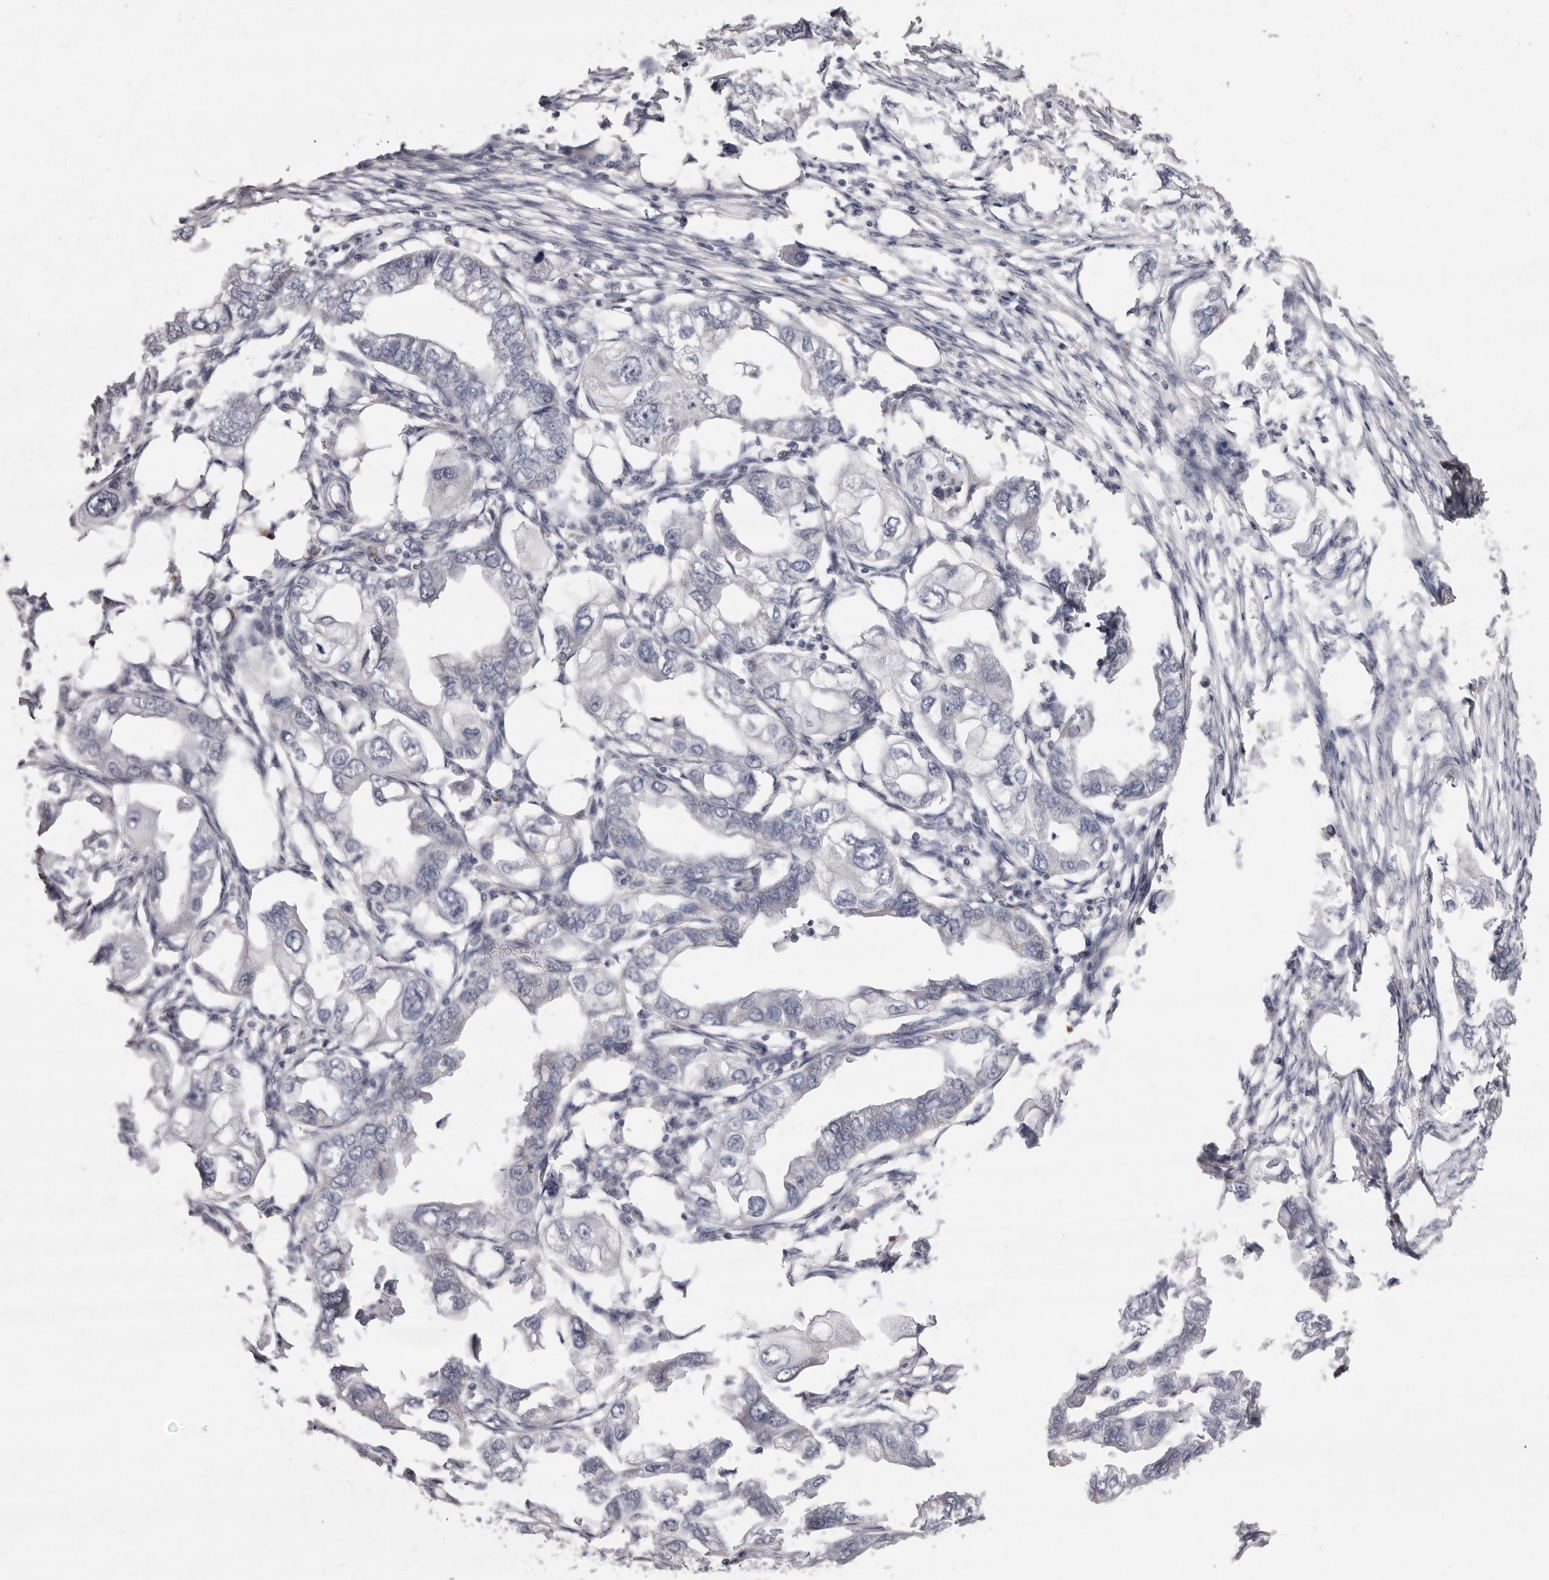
{"staining": {"intensity": "negative", "quantity": "none", "location": "none"}, "tissue": "endometrial cancer", "cell_type": "Tumor cells", "image_type": "cancer", "snomed": [{"axis": "morphology", "description": "Adenocarcinoma, NOS"}, {"axis": "morphology", "description": "Adenocarcinoma, metastatic, NOS"}, {"axis": "topography", "description": "Adipose tissue"}, {"axis": "topography", "description": "Endometrium"}], "caption": "Endometrial adenocarcinoma was stained to show a protein in brown. There is no significant staining in tumor cells.", "gene": "PRMT2", "patient": {"sex": "female", "age": 67}}